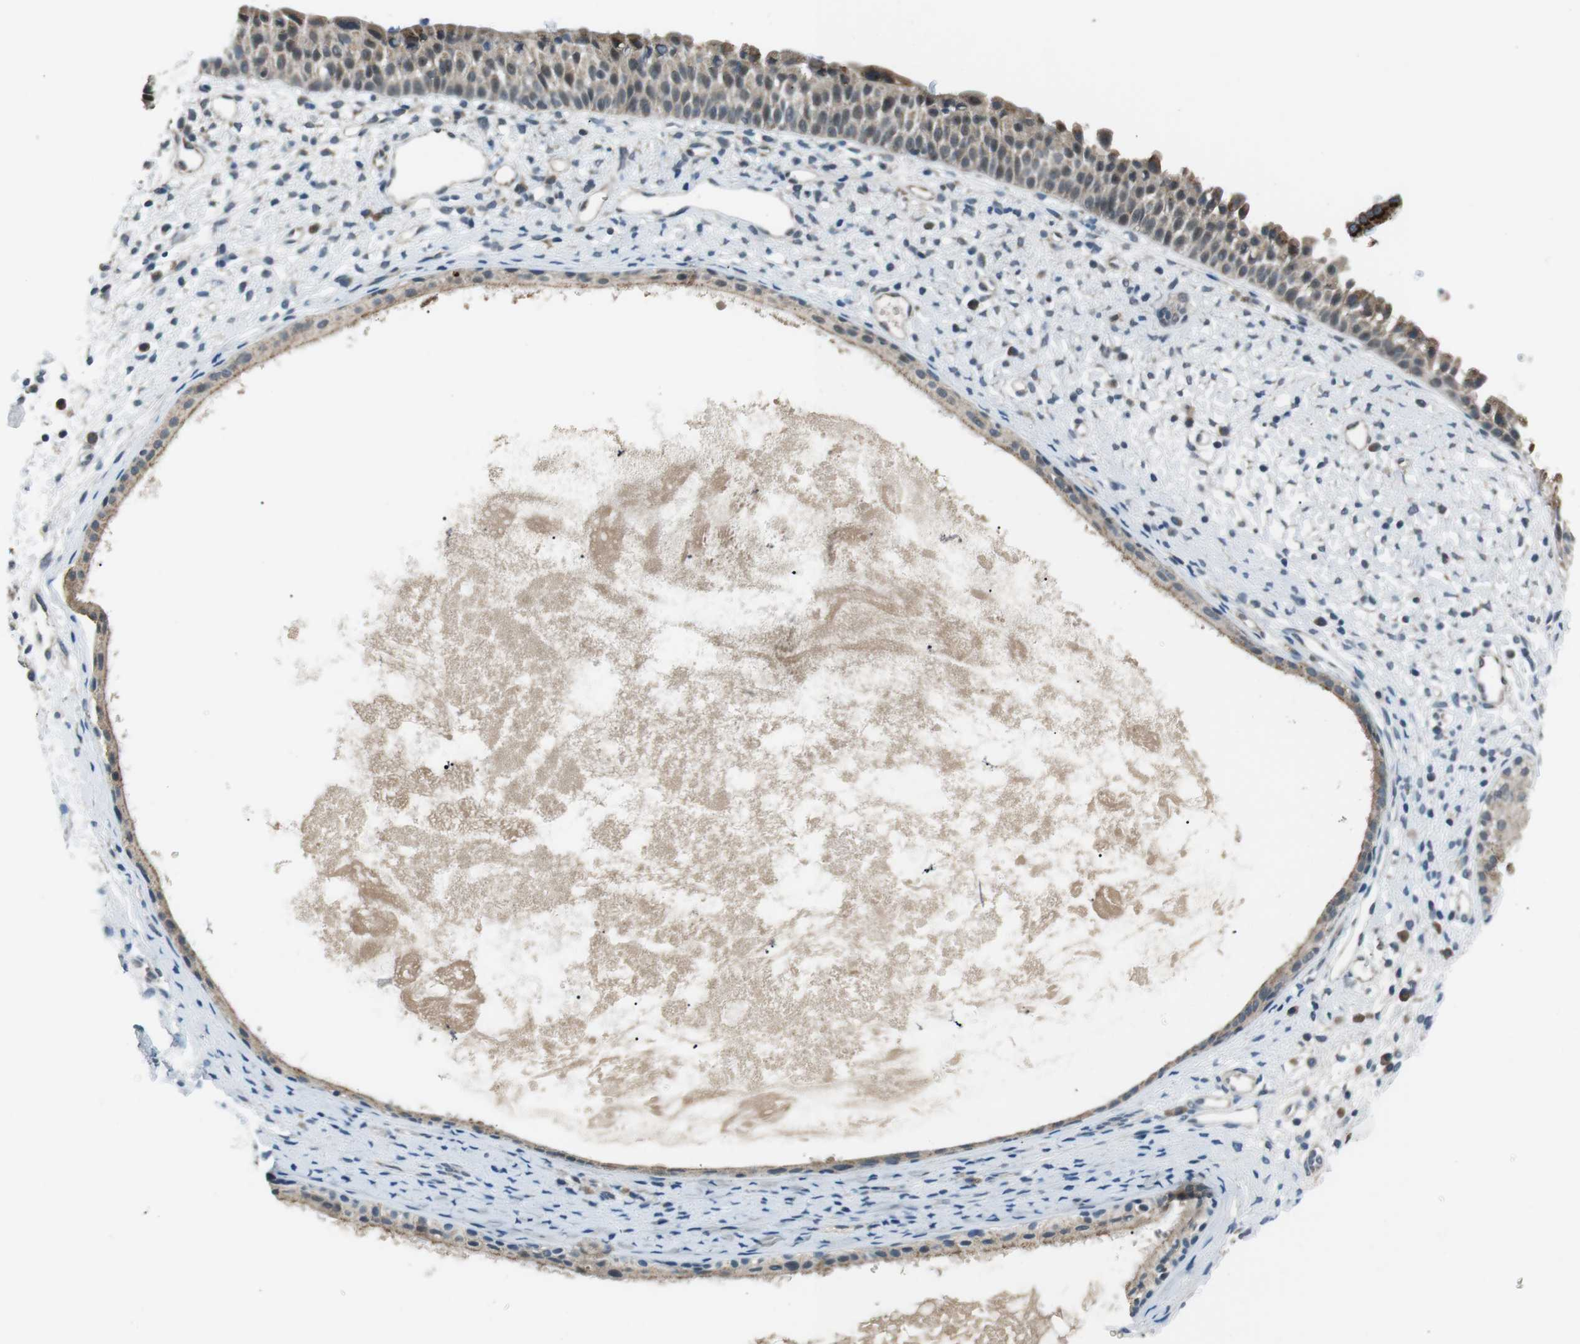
{"staining": {"intensity": "moderate", "quantity": ">75%", "location": "cytoplasmic/membranous"}, "tissue": "nasopharynx", "cell_type": "Respiratory epithelial cells", "image_type": "normal", "snomed": [{"axis": "morphology", "description": "Normal tissue, NOS"}, {"axis": "topography", "description": "Nasopharynx"}], "caption": "Respiratory epithelial cells demonstrate medium levels of moderate cytoplasmic/membranous staining in approximately >75% of cells in unremarkable human nasopharynx.", "gene": "FAM3B", "patient": {"sex": "male", "age": 22}}